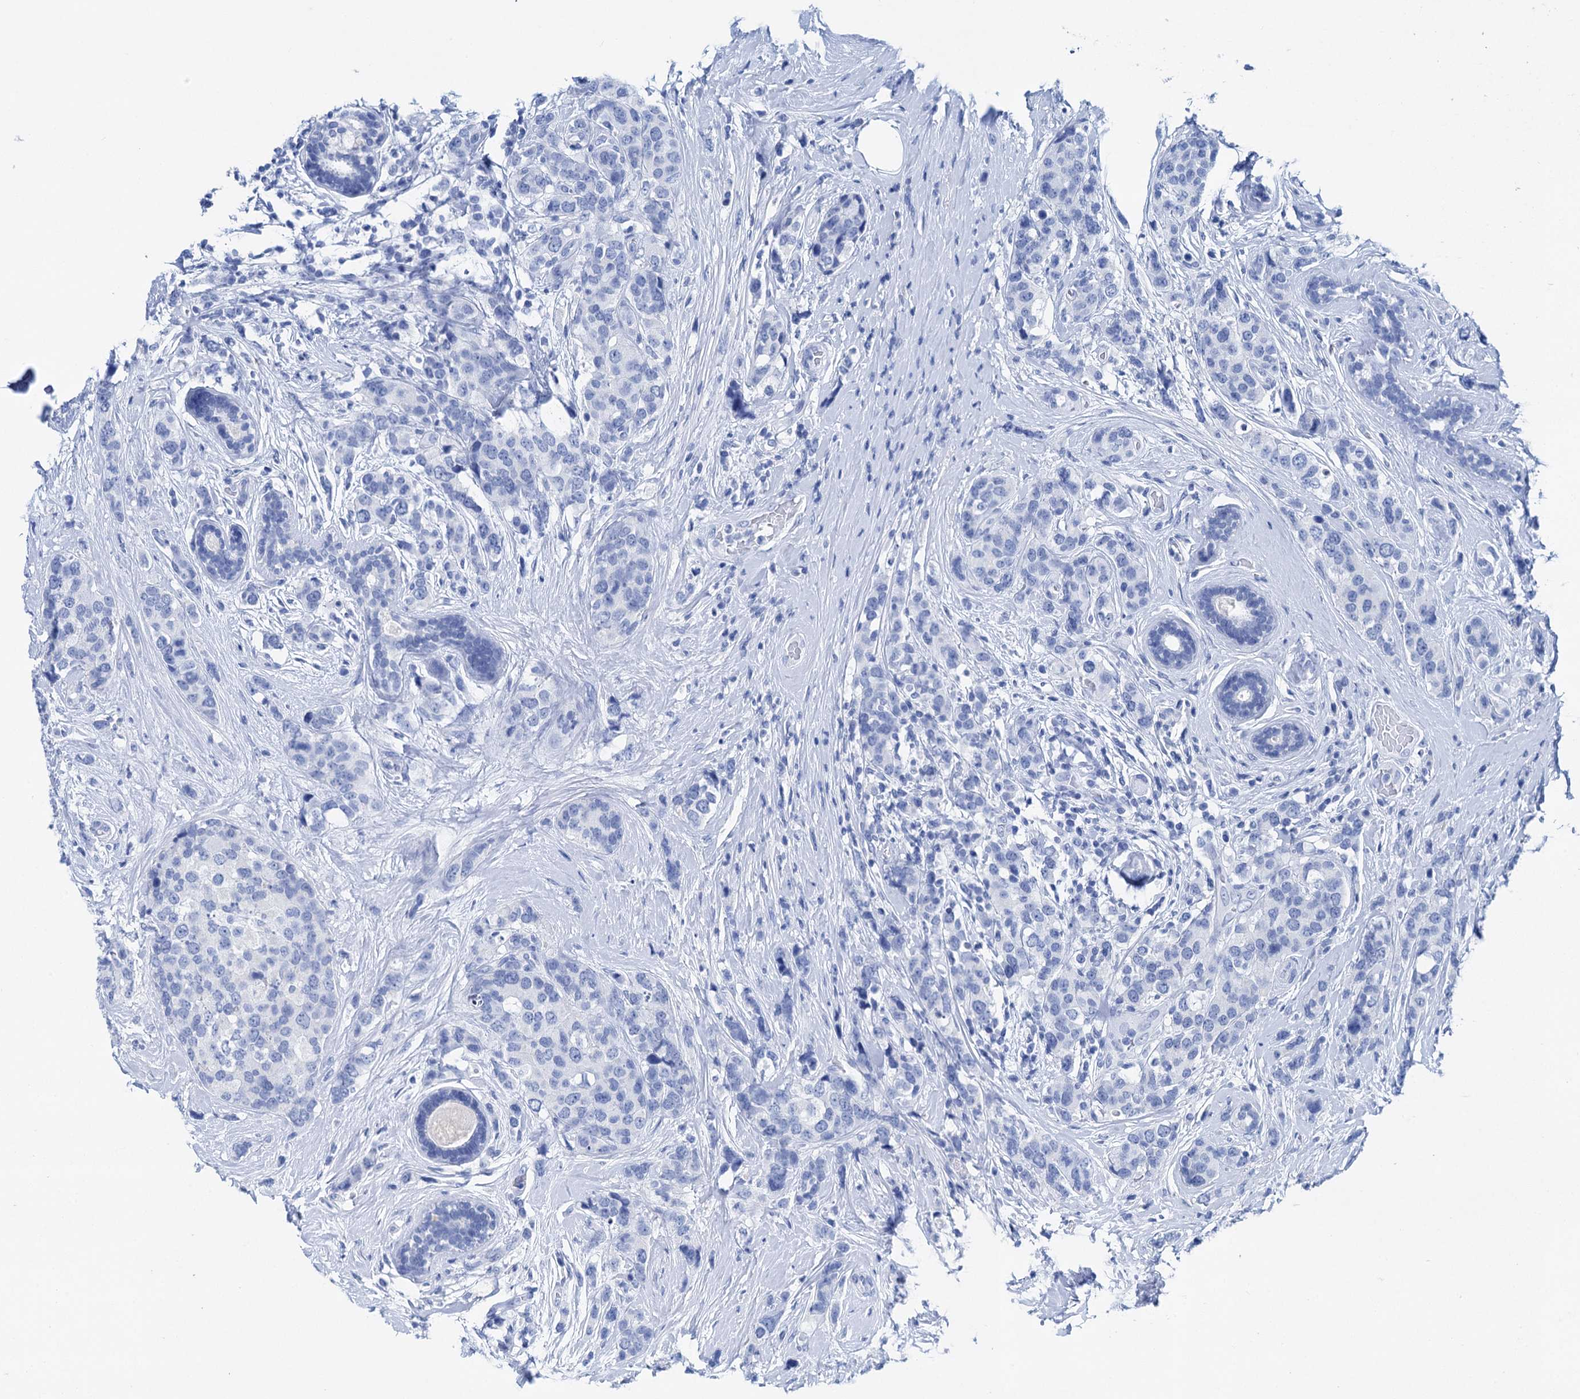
{"staining": {"intensity": "negative", "quantity": "none", "location": "none"}, "tissue": "breast cancer", "cell_type": "Tumor cells", "image_type": "cancer", "snomed": [{"axis": "morphology", "description": "Lobular carcinoma"}, {"axis": "topography", "description": "Breast"}], "caption": "Tumor cells are negative for brown protein staining in lobular carcinoma (breast).", "gene": "BRINP1", "patient": {"sex": "female", "age": 59}}